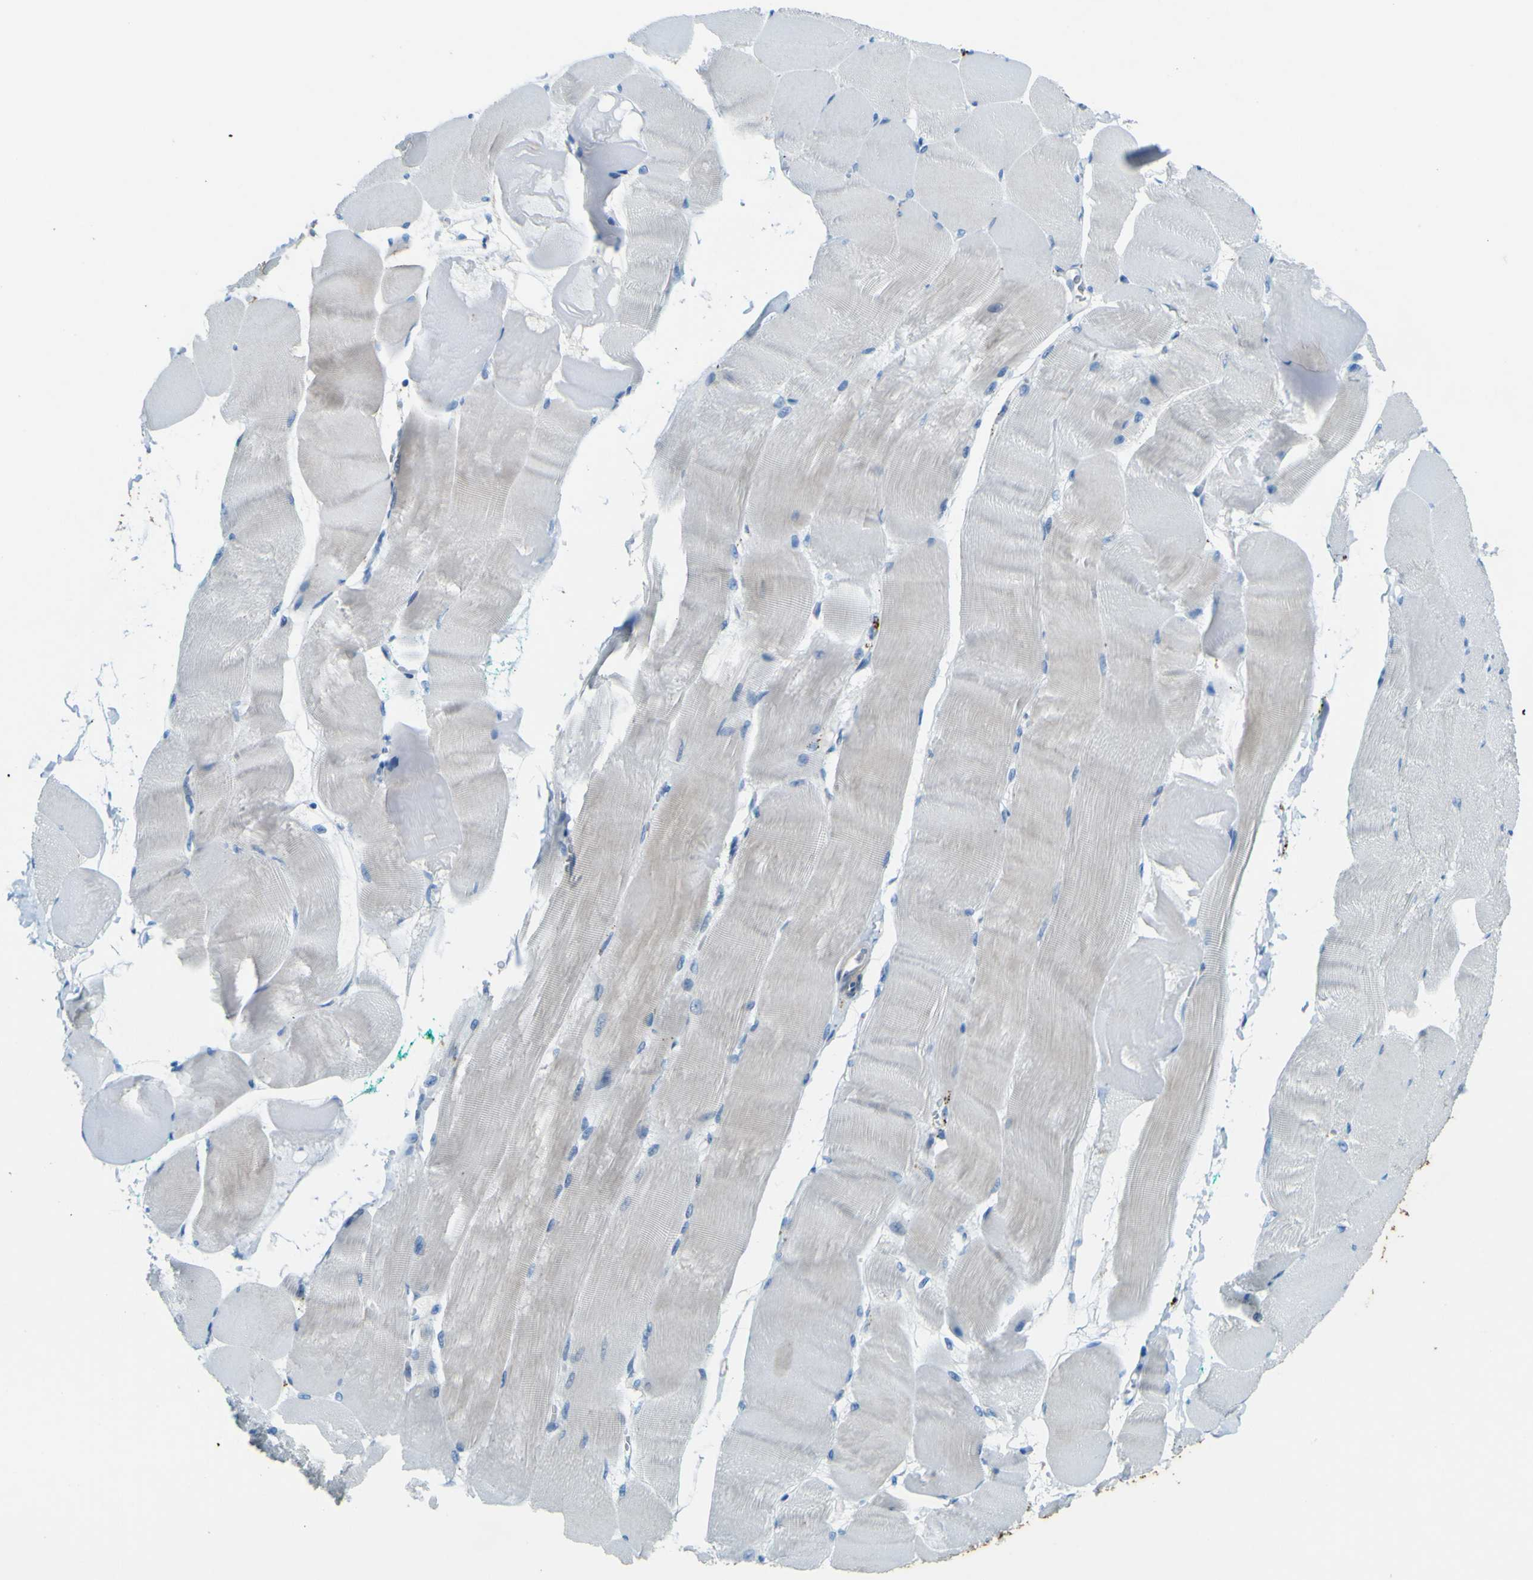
{"staining": {"intensity": "negative", "quantity": "none", "location": "none"}, "tissue": "skeletal muscle", "cell_type": "Myocytes", "image_type": "normal", "snomed": [{"axis": "morphology", "description": "Normal tissue, NOS"}, {"axis": "morphology", "description": "Squamous cell carcinoma, NOS"}, {"axis": "topography", "description": "Skeletal muscle"}], "caption": "Human skeletal muscle stained for a protein using immunohistochemistry (IHC) exhibits no staining in myocytes.", "gene": "PDE9A", "patient": {"sex": "male", "age": 51}}